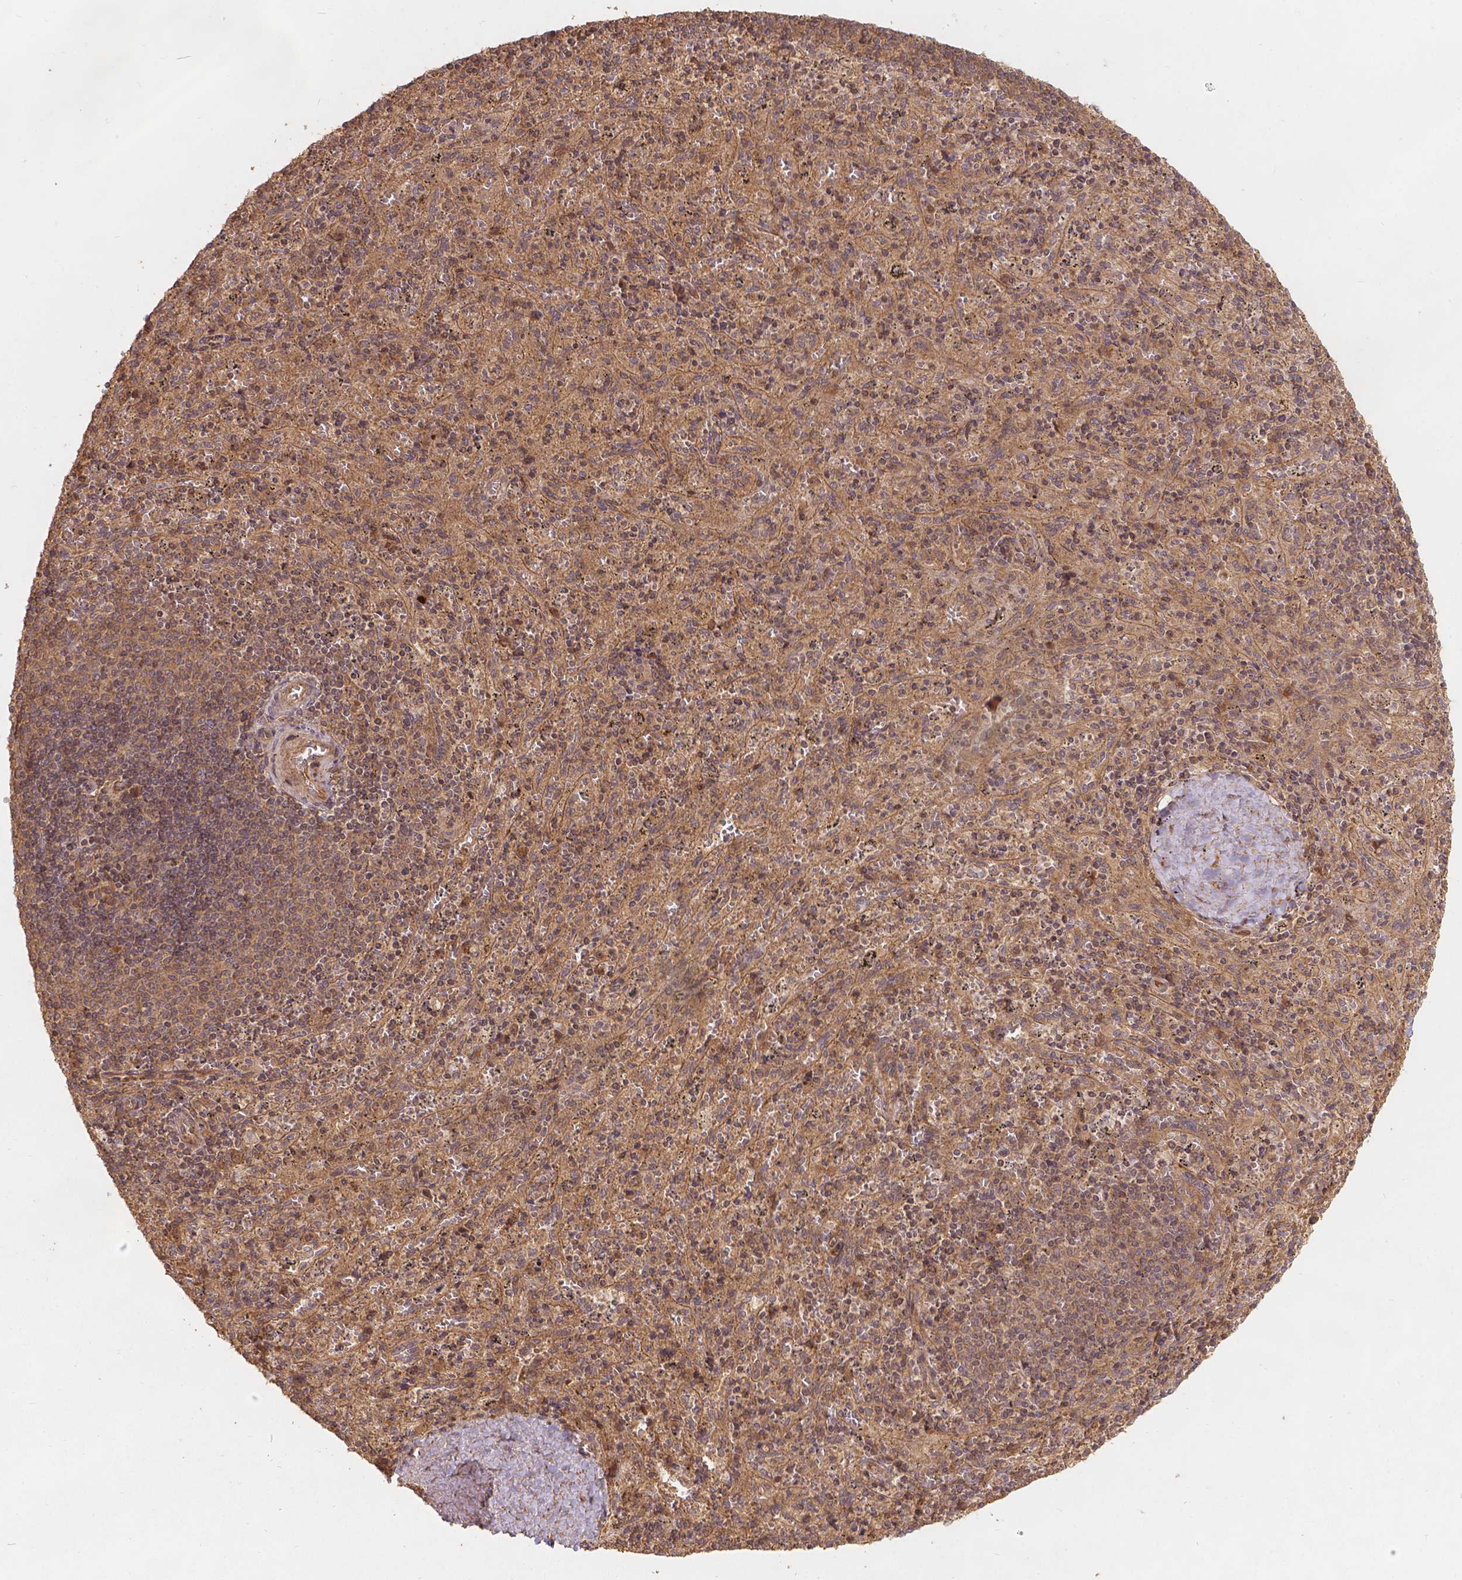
{"staining": {"intensity": "moderate", "quantity": ">75%", "location": "cytoplasmic/membranous"}, "tissue": "spleen", "cell_type": "Cells in red pulp", "image_type": "normal", "snomed": [{"axis": "morphology", "description": "Normal tissue, NOS"}, {"axis": "topography", "description": "Spleen"}], "caption": "The micrograph displays staining of unremarkable spleen, revealing moderate cytoplasmic/membranous protein positivity (brown color) within cells in red pulp.", "gene": "XPR1", "patient": {"sex": "male", "age": 57}}